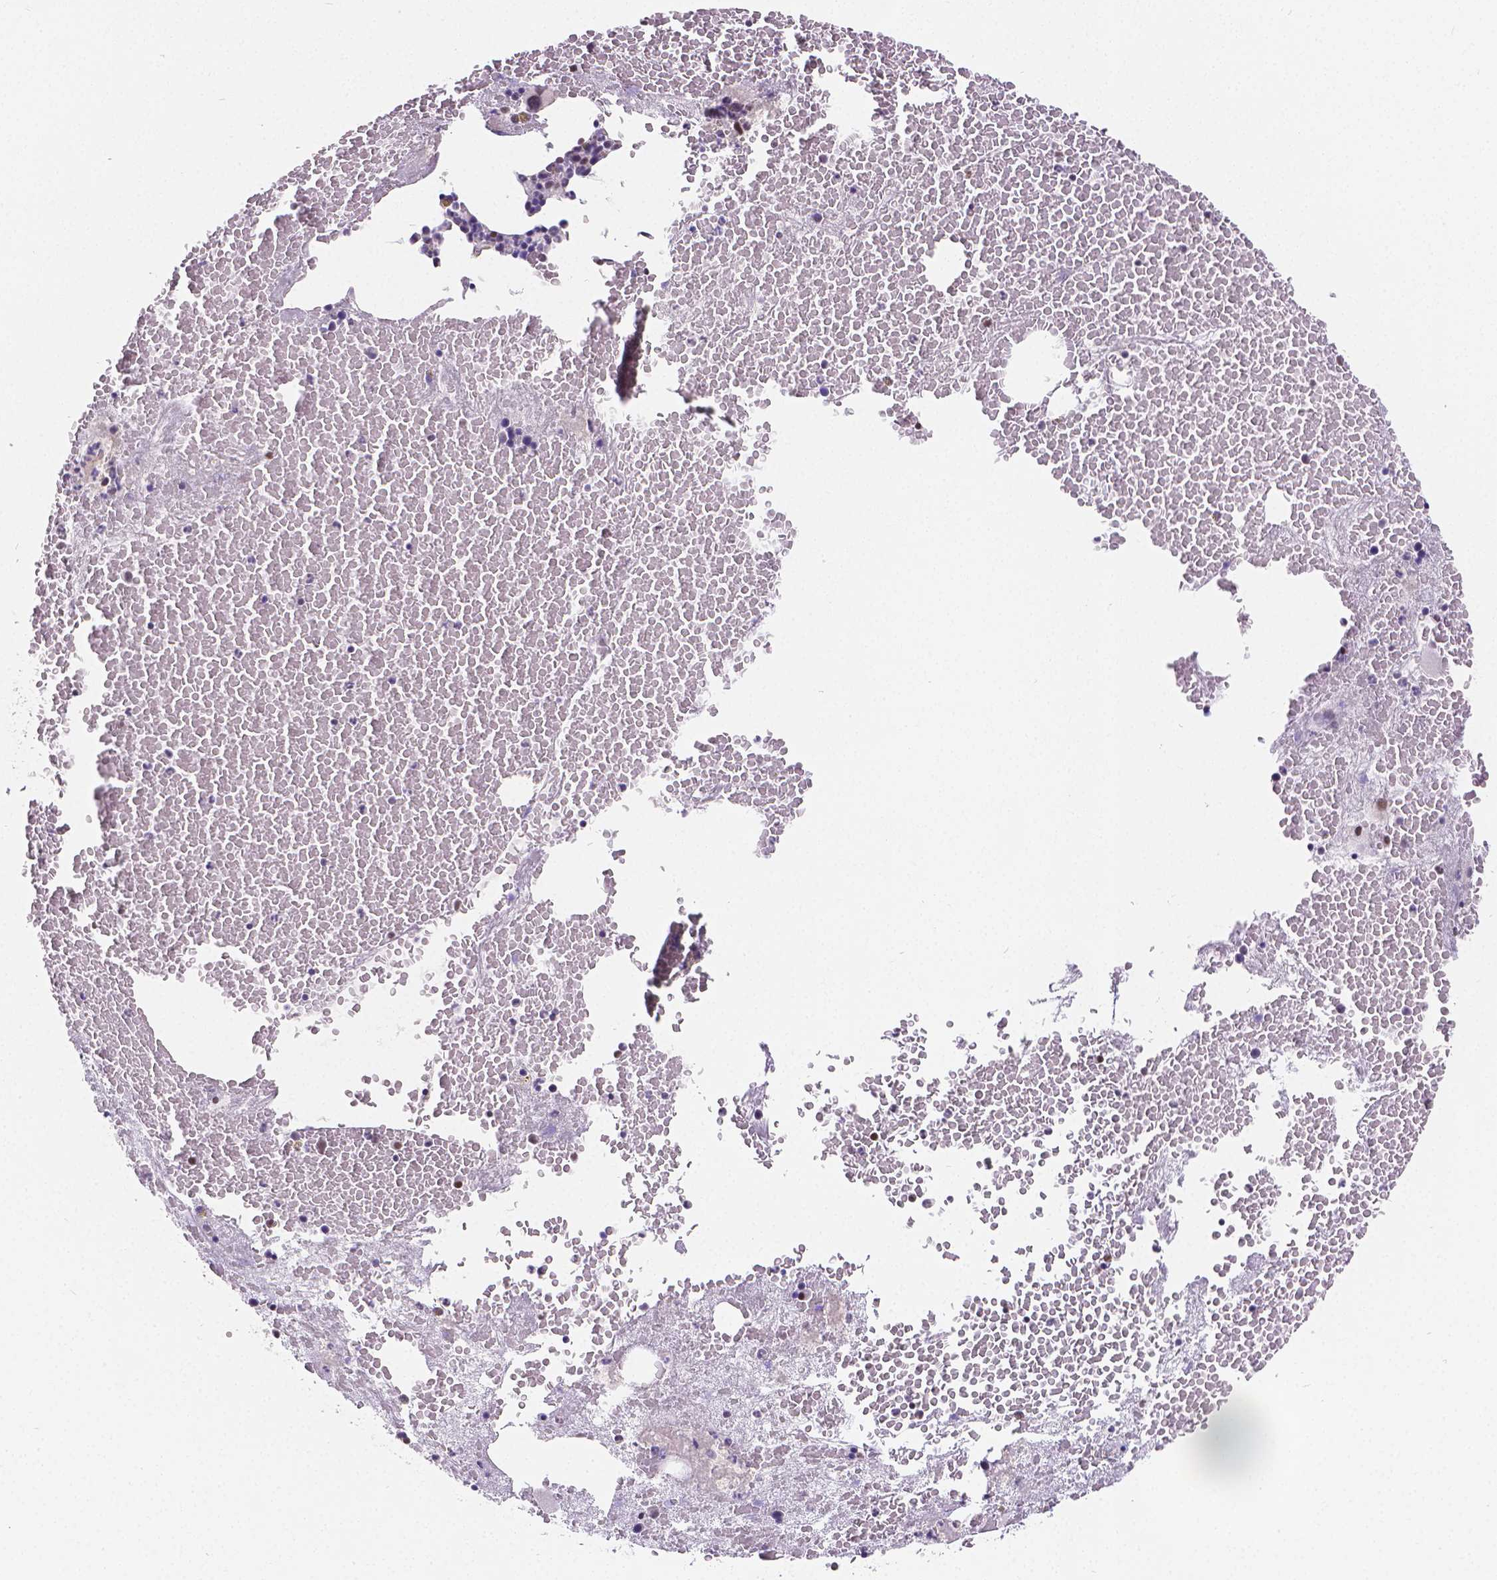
{"staining": {"intensity": "negative", "quantity": "none", "location": "none"}, "tissue": "bone marrow", "cell_type": "Hematopoietic cells", "image_type": "normal", "snomed": [{"axis": "morphology", "description": "Normal tissue, NOS"}, {"axis": "topography", "description": "Bone marrow"}], "caption": "An immunohistochemistry (IHC) photomicrograph of unremarkable bone marrow is shown. There is no staining in hematopoietic cells of bone marrow. The staining was performed using DAB (3,3'-diaminobenzidine) to visualize the protein expression in brown, while the nuclei were stained in blue with hematoxylin (Magnification: 20x).", "gene": "MEF2C", "patient": {"sex": "male", "age": 81}}